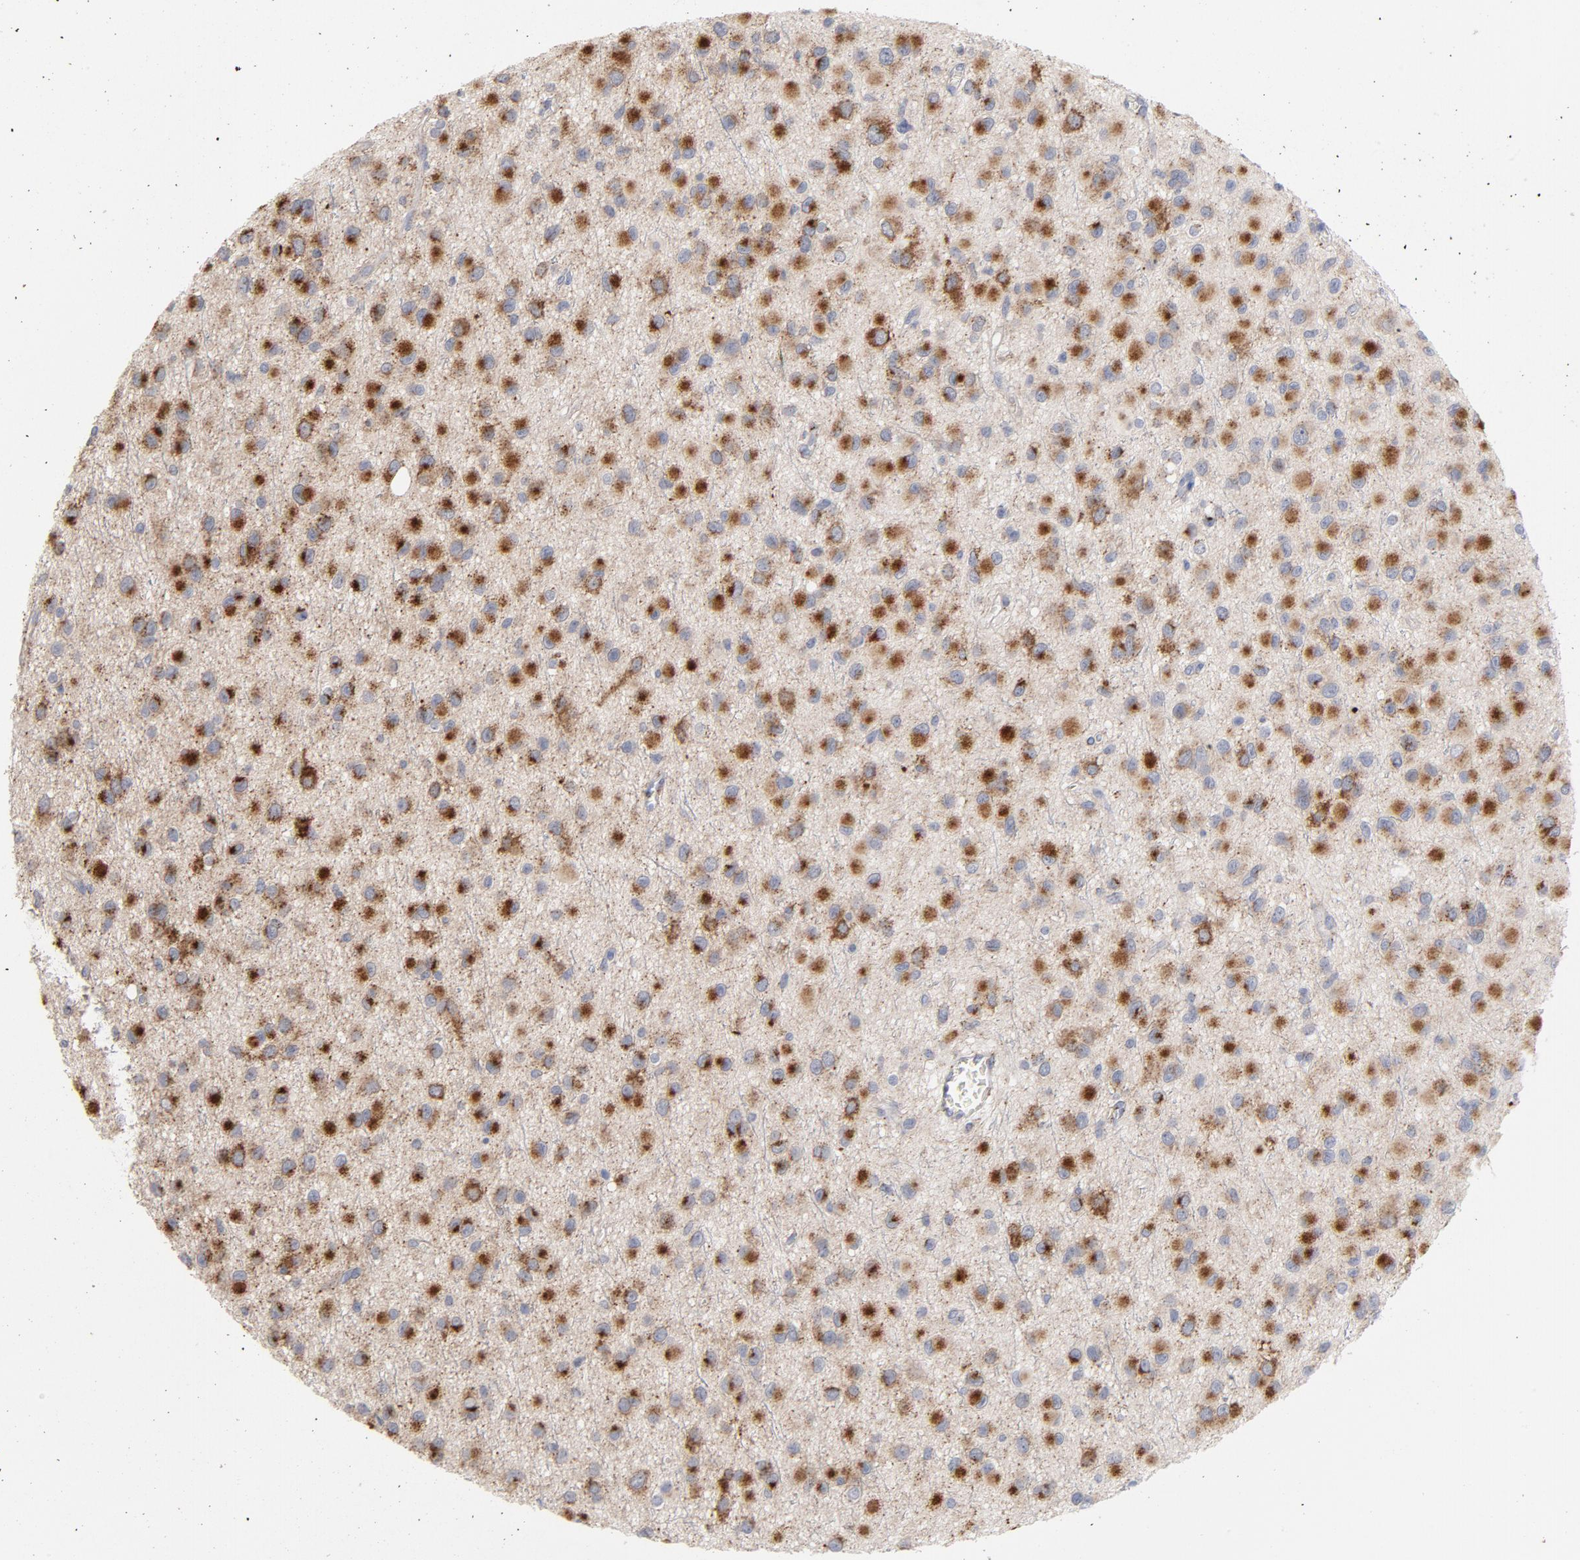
{"staining": {"intensity": "negative", "quantity": "none", "location": "none"}, "tissue": "glioma", "cell_type": "Tumor cells", "image_type": "cancer", "snomed": [{"axis": "morphology", "description": "Glioma, malignant, Low grade"}, {"axis": "topography", "description": "Brain"}], "caption": "Immunohistochemical staining of human malignant low-grade glioma demonstrates no significant positivity in tumor cells. (DAB IHC visualized using brightfield microscopy, high magnification).", "gene": "CPE", "patient": {"sex": "male", "age": 42}}